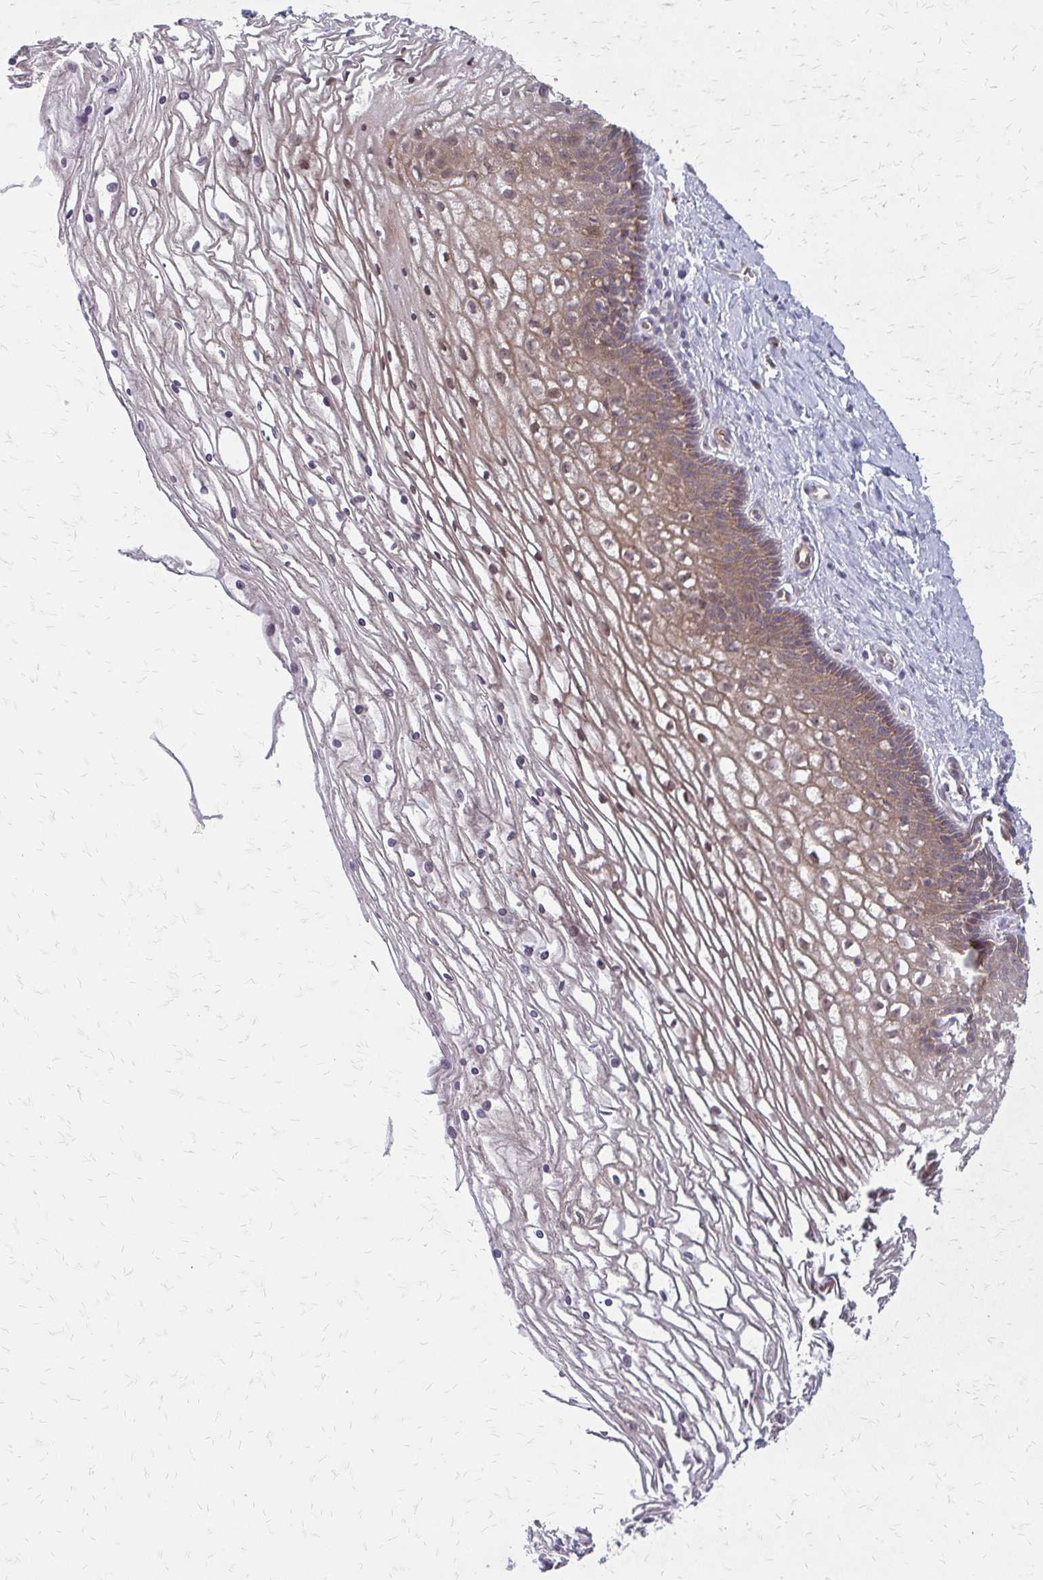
{"staining": {"intensity": "weak", "quantity": "25%-75%", "location": "cytoplasmic/membranous"}, "tissue": "cervix", "cell_type": "Glandular cells", "image_type": "normal", "snomed": [{"axis": "morphology", "description": "Normal tissue, NOS"}, {"axis": "topography", "description": "Cervix"}], "caption": "Protein staining of benign cervix exhibits weak cytoplasmic/membranous staining in approximately 25%-75% of glandular cells.", "gene": "ZNF383", "patient": {"sex": "female", "age": 36}}